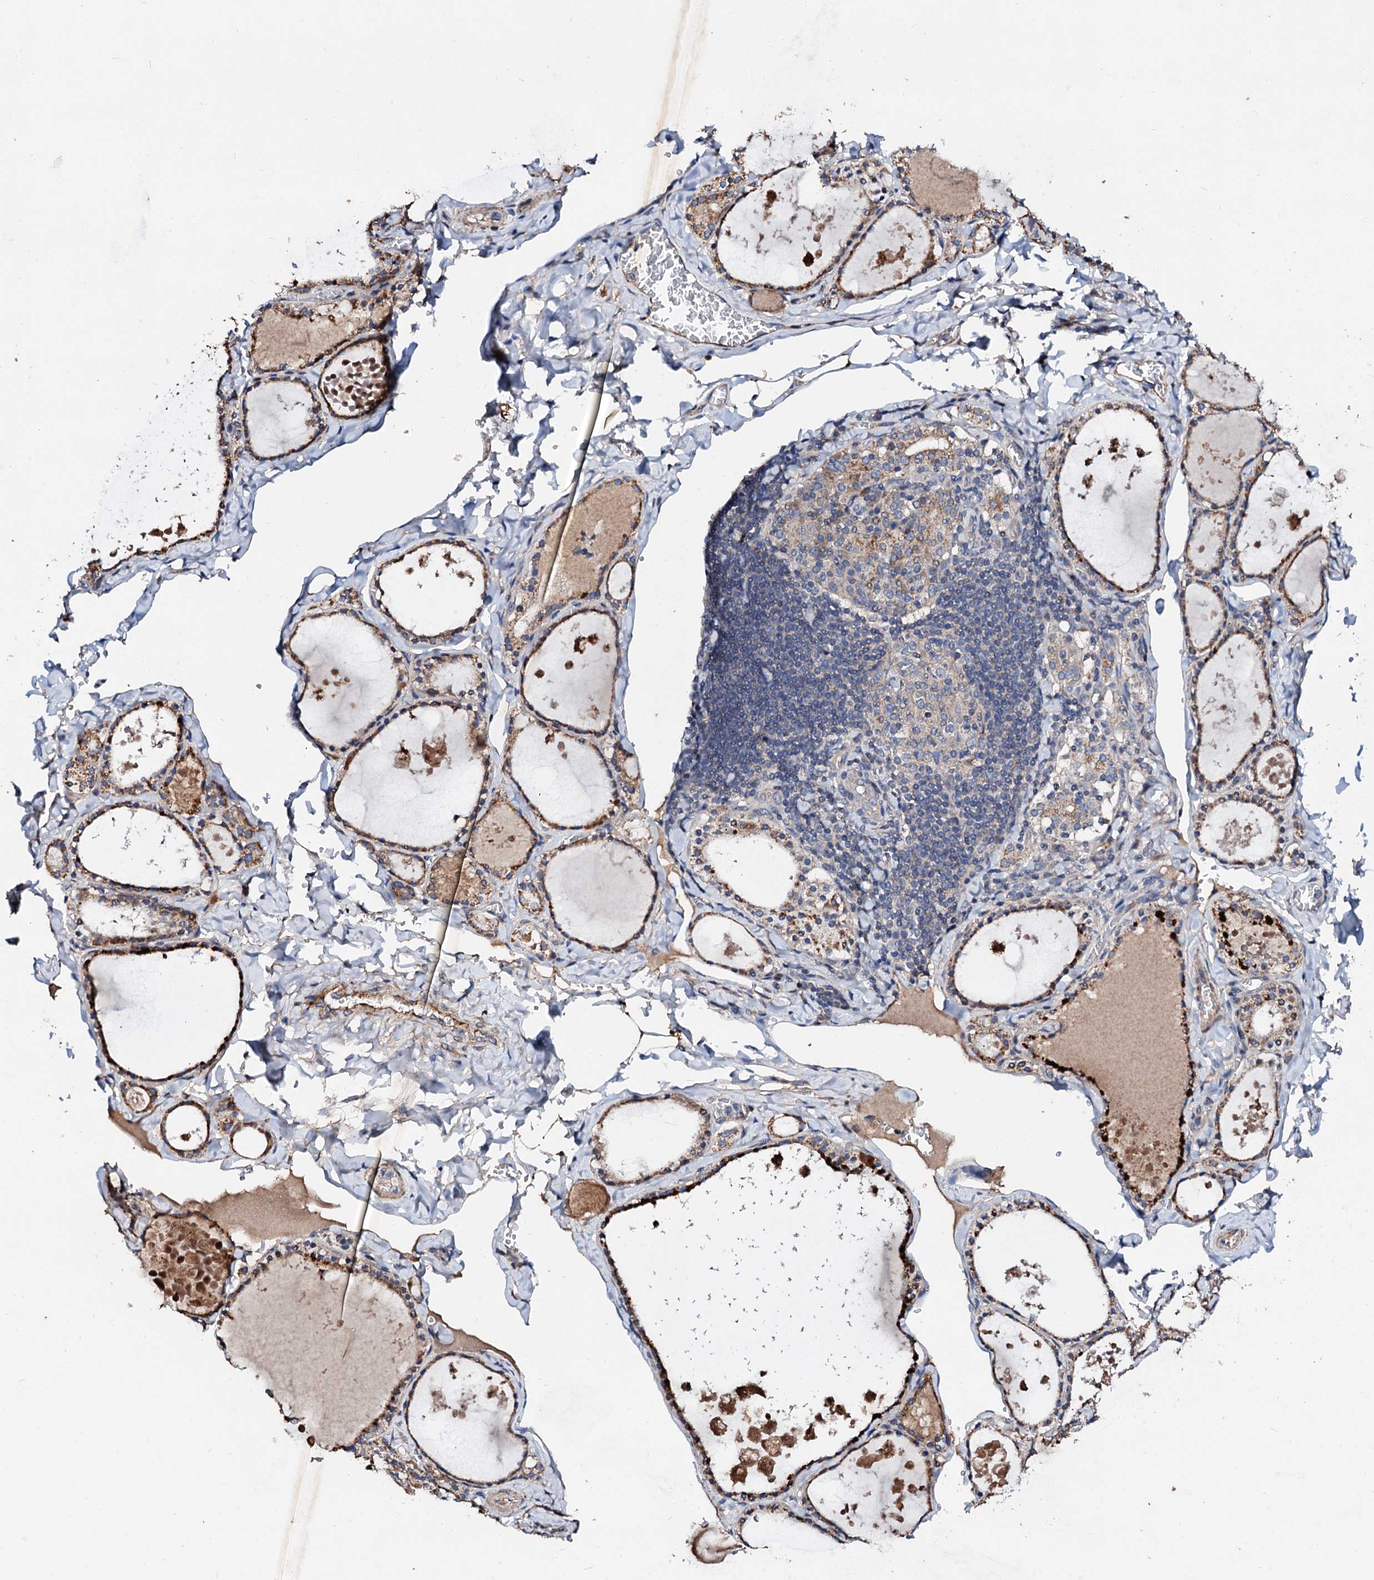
{"staining": {"intensity": "moderate", "quantity": "25%-75%", "location": "cytoplasmic/membranous"}, "tissue": "thyroid gland", "cell_type": "Glandular cells", "image_type": "normal", "snomed": [{"axis": "morphology", "description": "Normal tissue, NOS"}, {"axis": "topography", "description": "Thyroid gland"}], "caption": "Immunohistochemical staining of normal human thyroid gland displays moderate cytoplasmic/membranous protein staining in approximately 25%-75% of glandular cells. (DAB (3,3'-diaminobenzidine) = brown stain, brightfield microscopy at high magnification).", "gene": "FIBIN", "patient": {"sex": "male", "age": 56}}